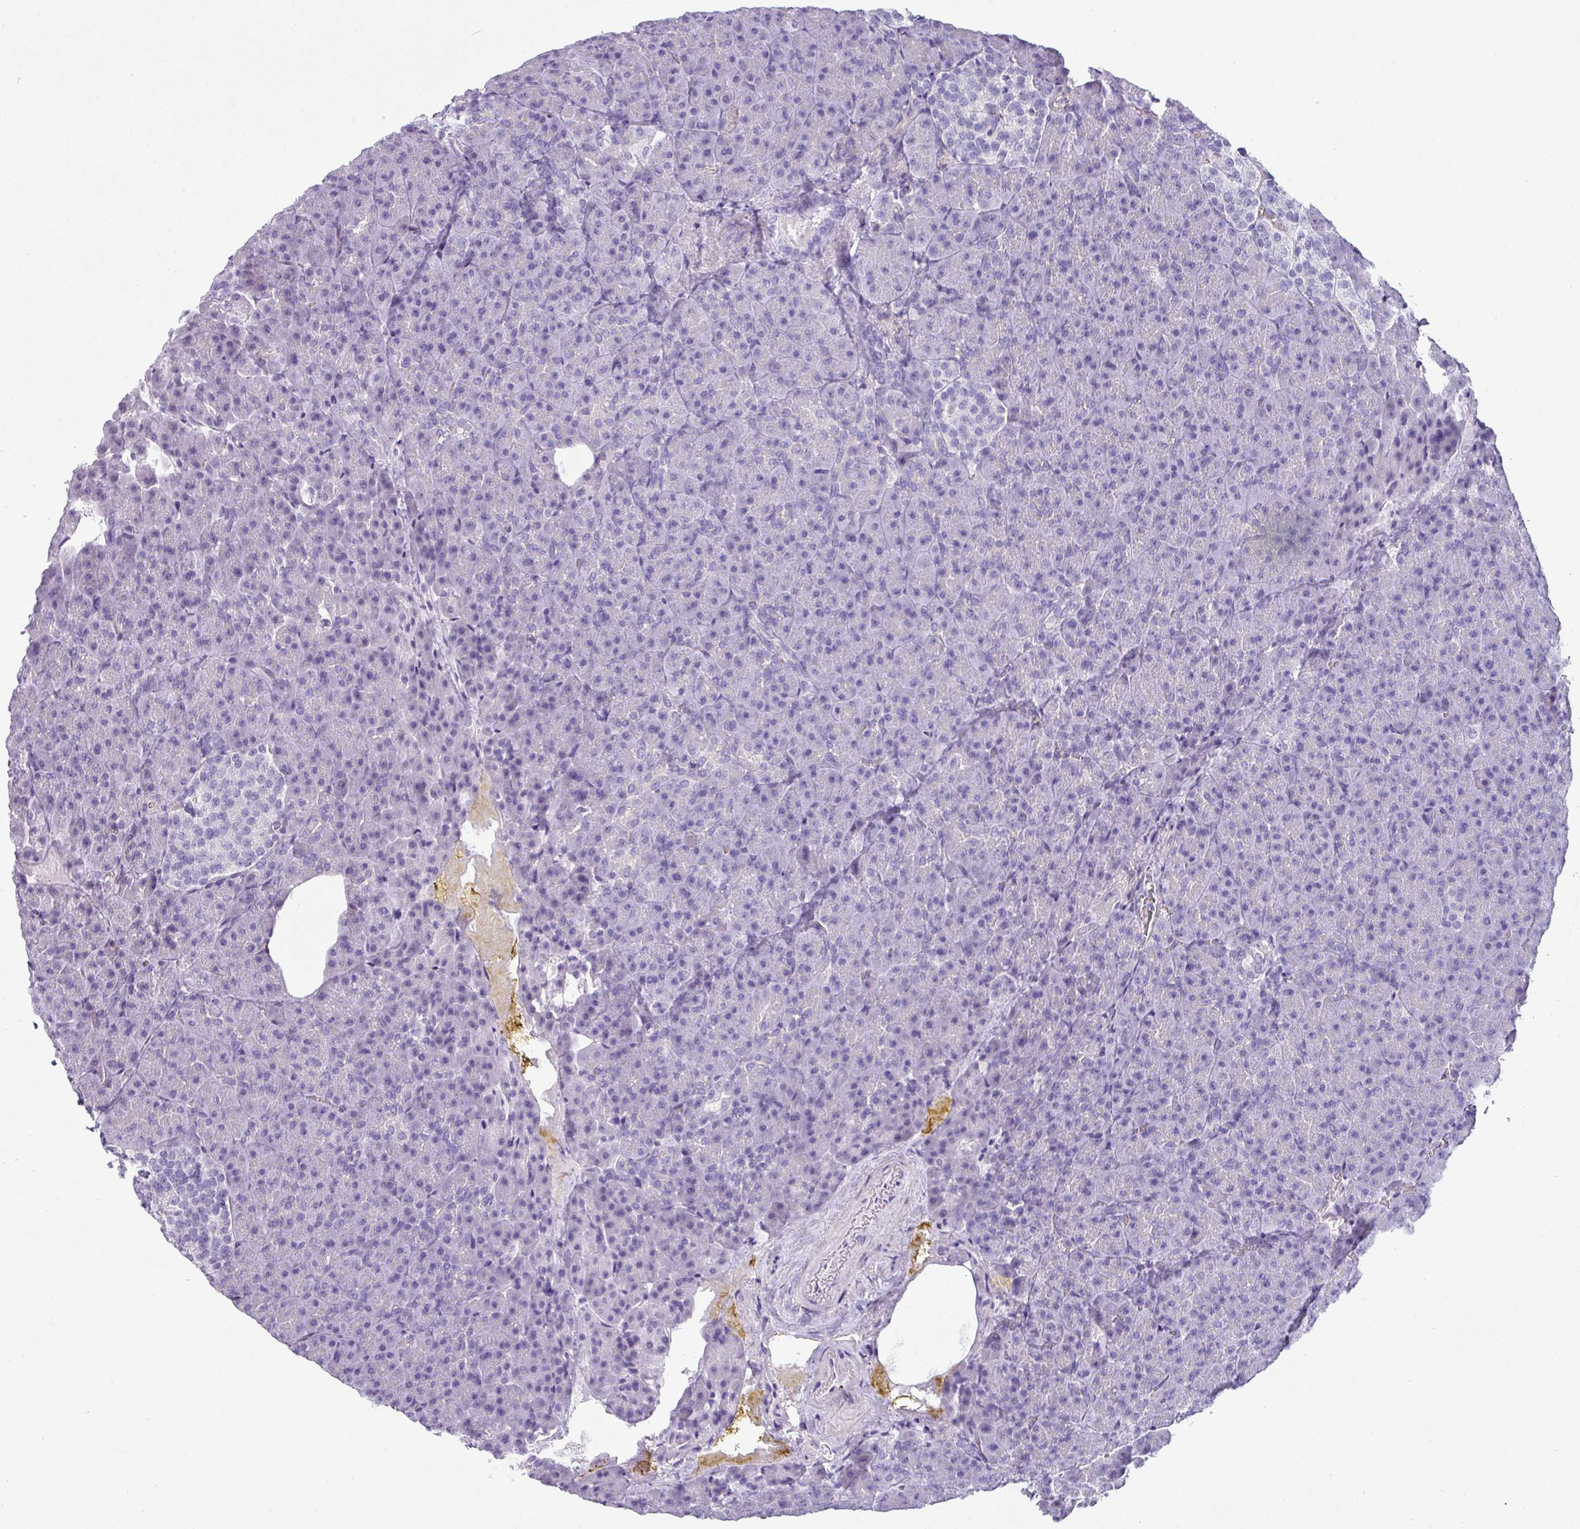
{"staining": {"intensity": "negative", "quantity": "none", "location": "none"}, "tissue": "pancreas", "cell_type": "Exocrine glandular cells", "image_type": "normal", "snomed": [{"axis": "morphology", "description": "Normal tissue, NOS"}, {"axis": "topography", "description": "Pancreas"}], "caption": "This is an immunohistochemistry (IHC) image of normal human pancreas. There is no positivity in exocrine glandular cells.", "gene": "VCX2", "patient": {"sex": "female", "age": 74}}